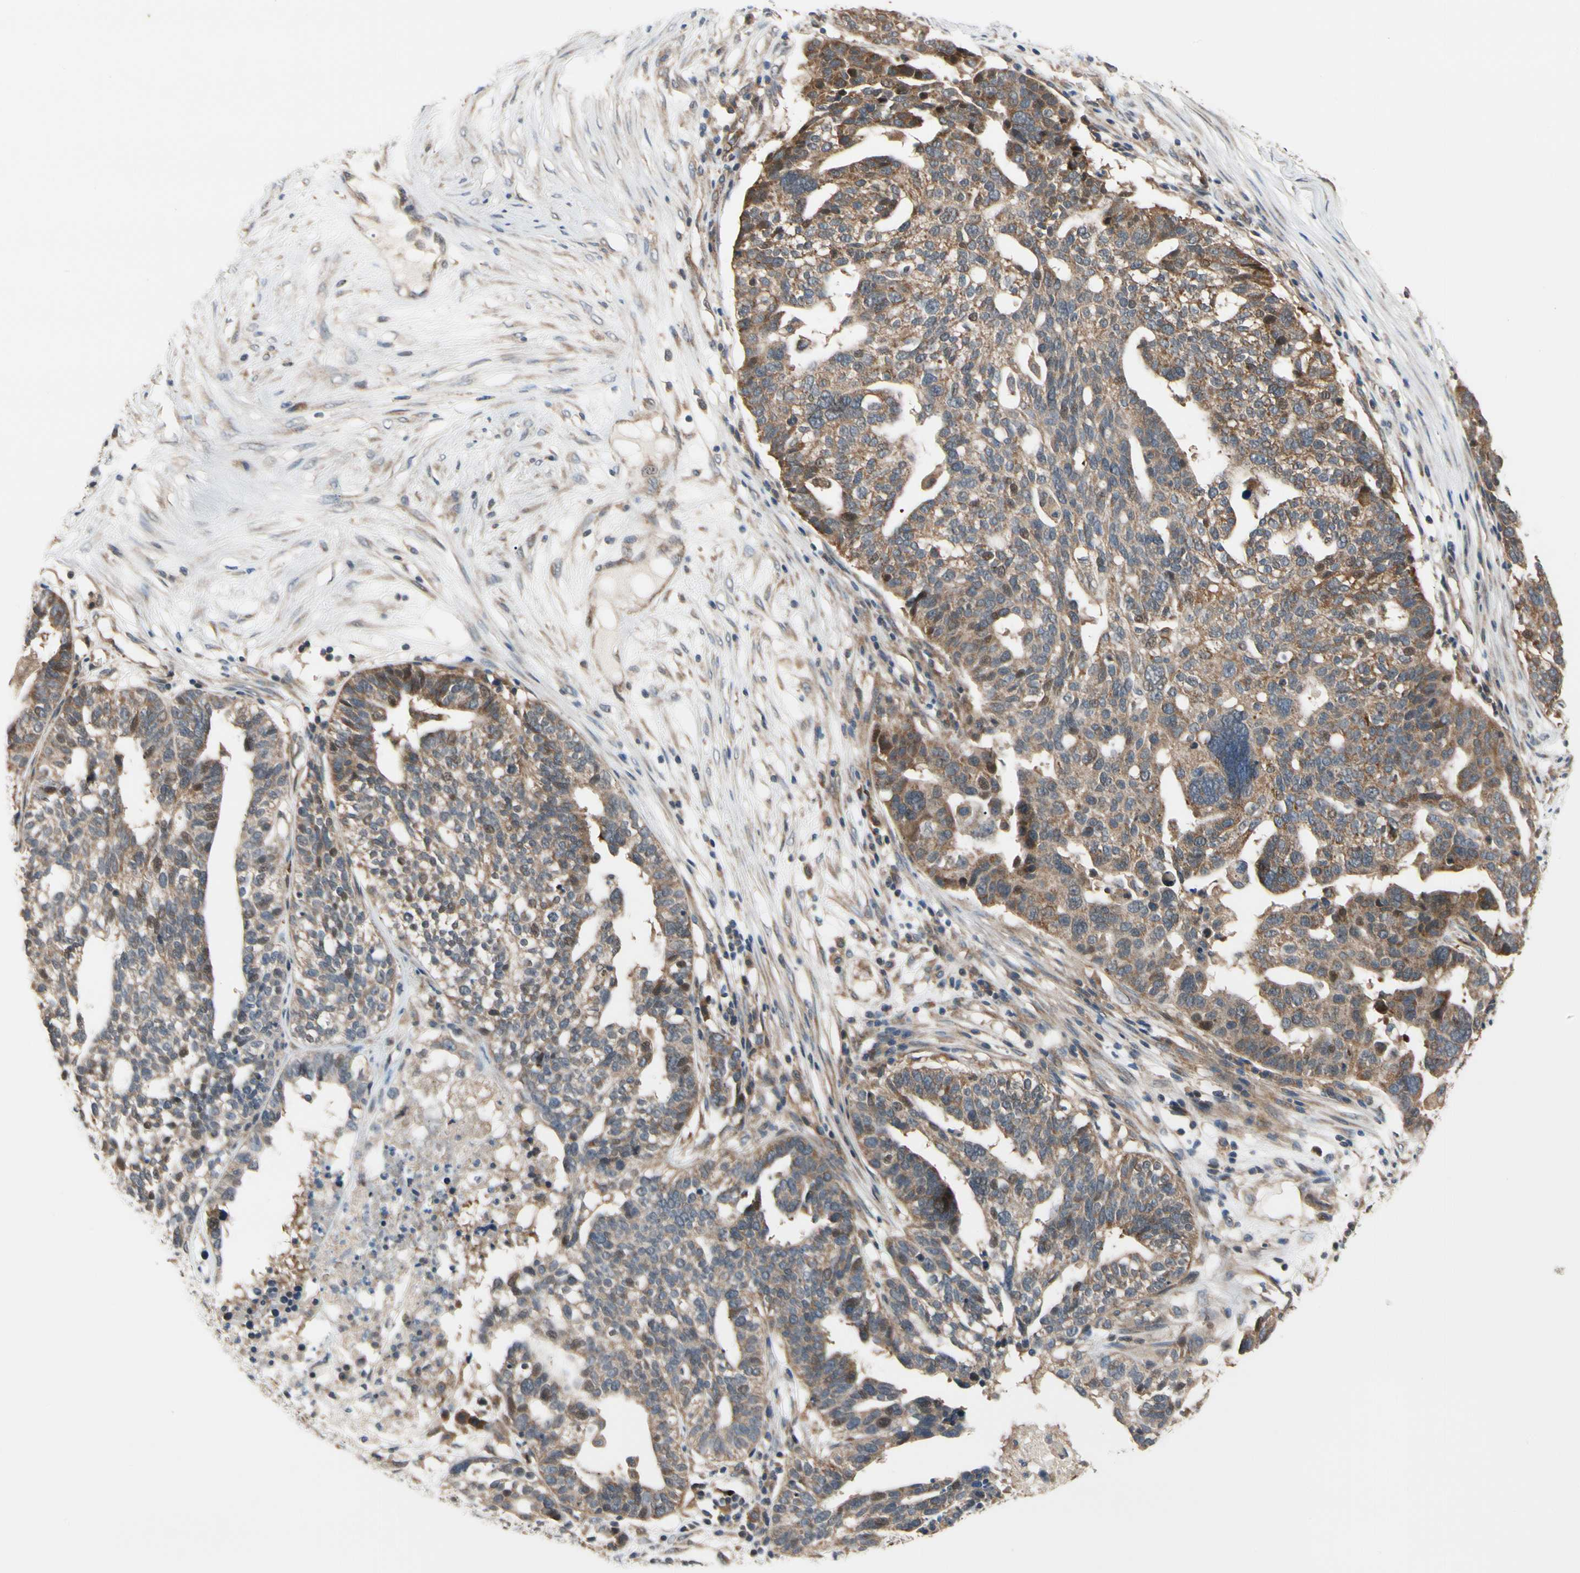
{"staining": {"intensity": "moderate", "quantity": "25%-75%", "location": "cytoplasmic/membranous"}, "tissue": "ovarian cancer", "cell_type": "Tumor cells", "image_type": "cancer", "snomed": [{"axis": "morphology", "description": "Cystadenocarcinoma, serous, NOS"}, {"axis": "topography", "description": "Ovary"}], "caption": "The image demonstrates immunohistochemical staining of ovarian cancer. There is moderate cytoplasmic/membranous staining is identified in about 25%-75% of tumor cells. The protein of interest is stained brown, and the nuclei are stained in blue (DAB IHC with brightfield microscopy, high magnification).", "gene": "ANKHD1", "patient": {"sex": "female", "age": 59}}